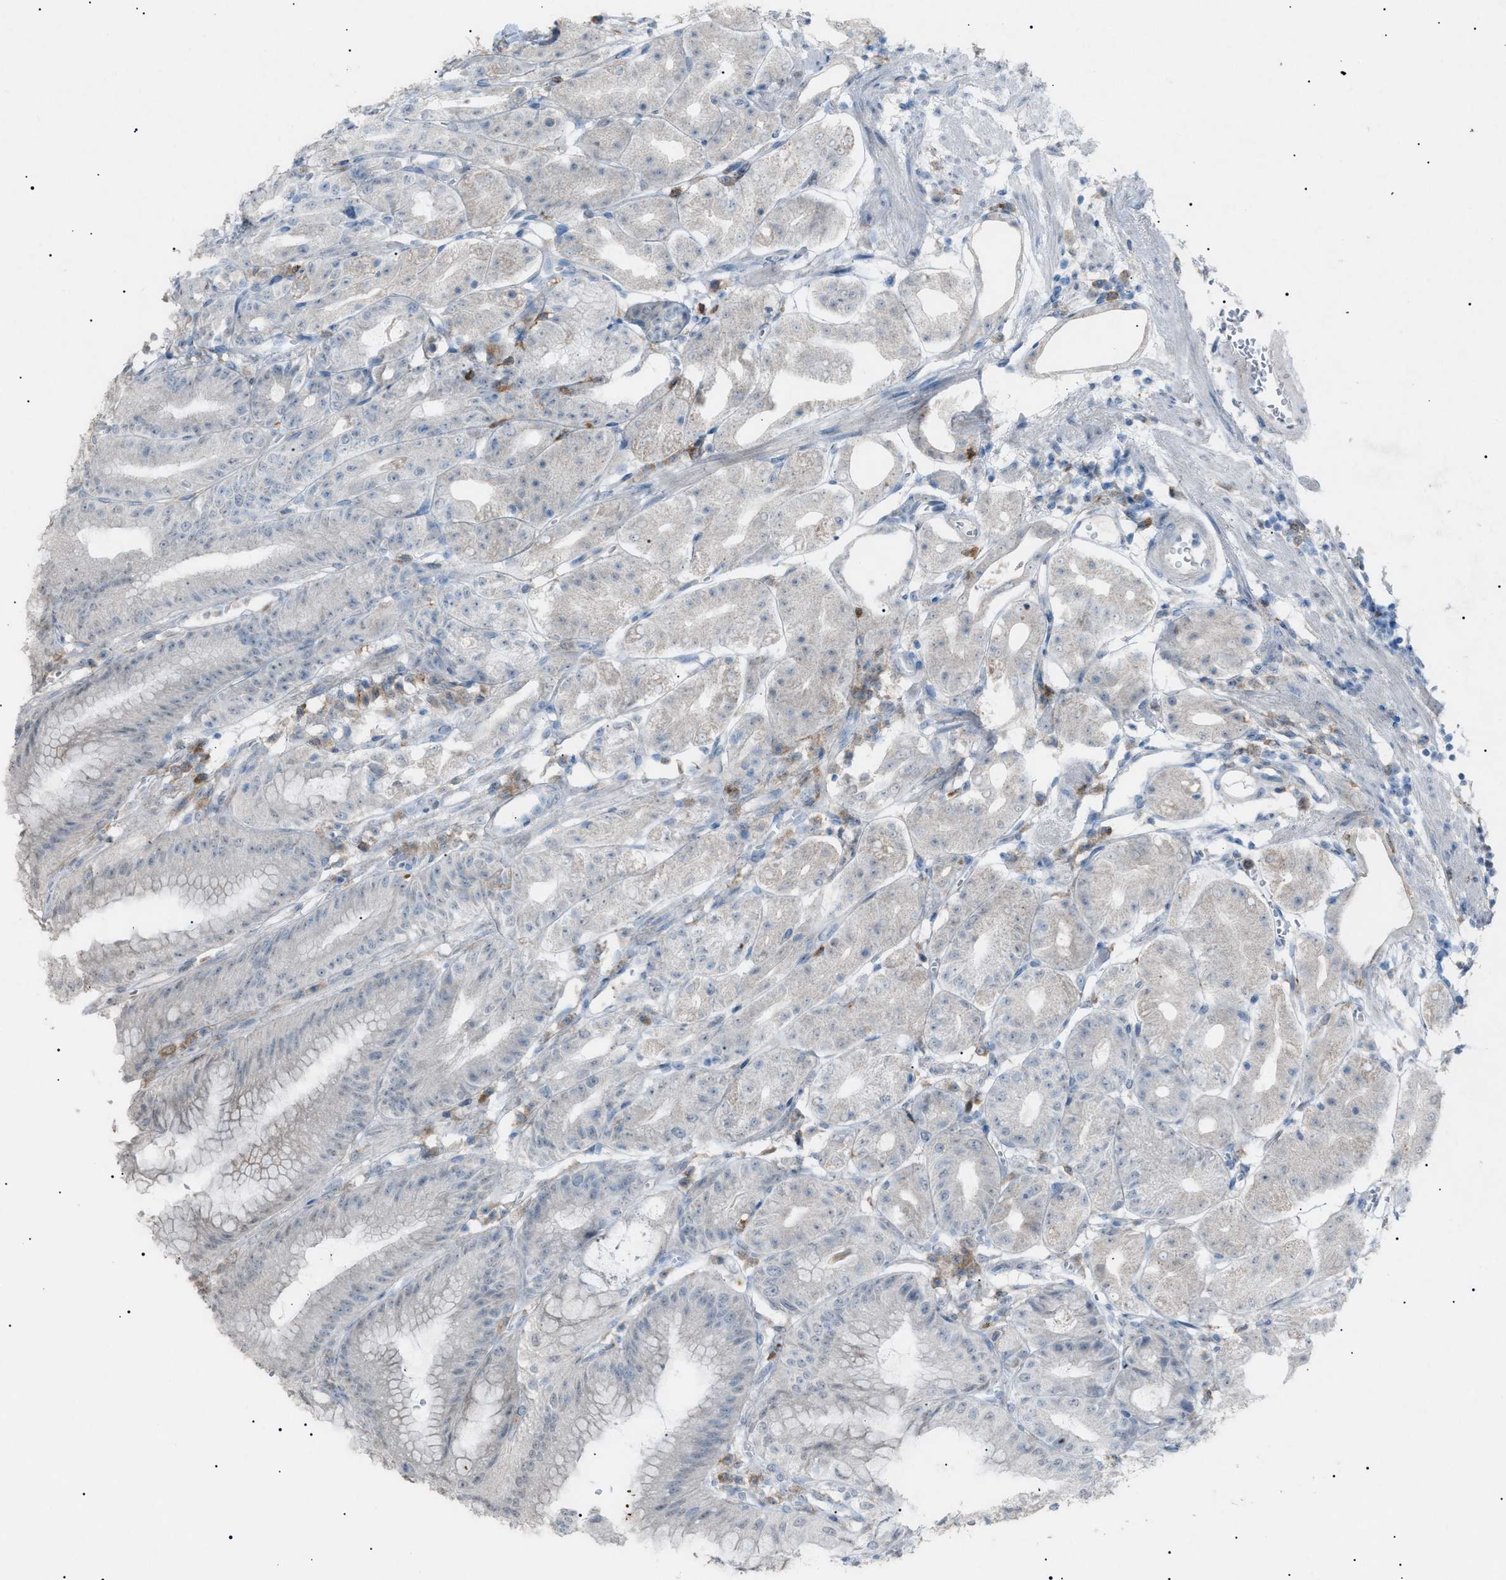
{"staining": {"intensity": "weak", "quantity": "<25%", "location": "cytoplasmic/membranous"}, "tissue": "stomach", "cell_type": "Glandular cells", "image_type": "normal", "snomed": [{"axis": "morphology", "description": "Normal tissue, NOS"}, {"axis": "topography", "description": "Stomach, lower"}], "caption": "The photomicrograph displays no staining of glandular cells in unremarkable stomach.", "gene": "BTK", "patient": {"sex": "male", "age": 71}}